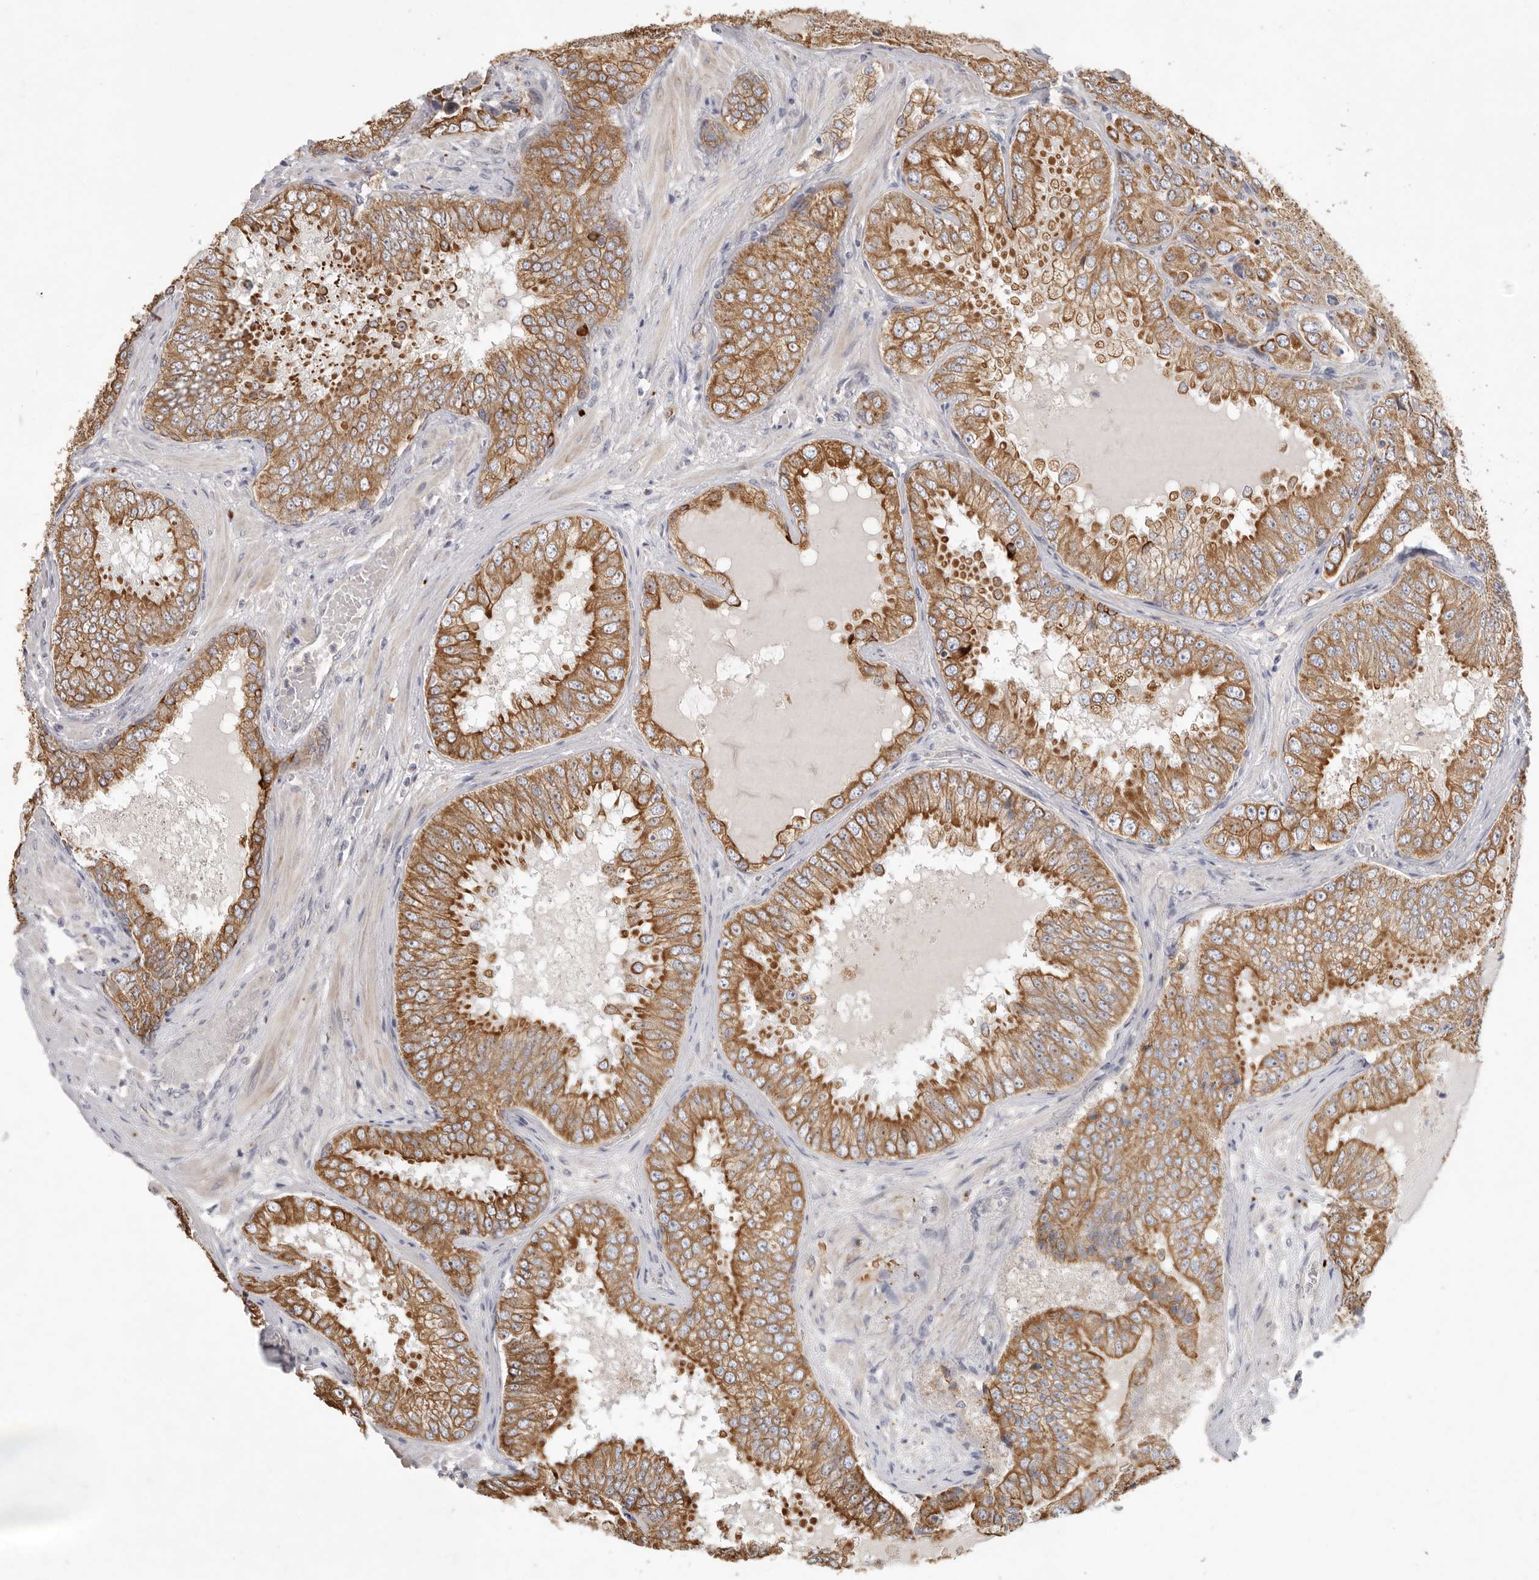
{"staining": {"intensity": "strong", "quantity": ">75%", "location": "cytoplasmic/membranous"}, "tissue": "prostate cancer", "cell_type": "Tumor cells", "image_type": "cancer", "snomed": [{"axis": "morphology", "description": "Adenocarcinoma, High grade"}, {"axis": "topography", "description": "Prostate"}], "caption": "High-magnification brightfield microscopy of prostate high-grade adenocarcinoma stained with DAB (brown) and counterstained with hematoxylin (blue). tumor cells exhibit strong cytoplasmic/membranous expression is seen in approximately>75% of cells. (Brightfield microscopy of DAB IHC at high magnification).", "gene": "USH1C", "patient": {"sex": "male", "age": 58}}